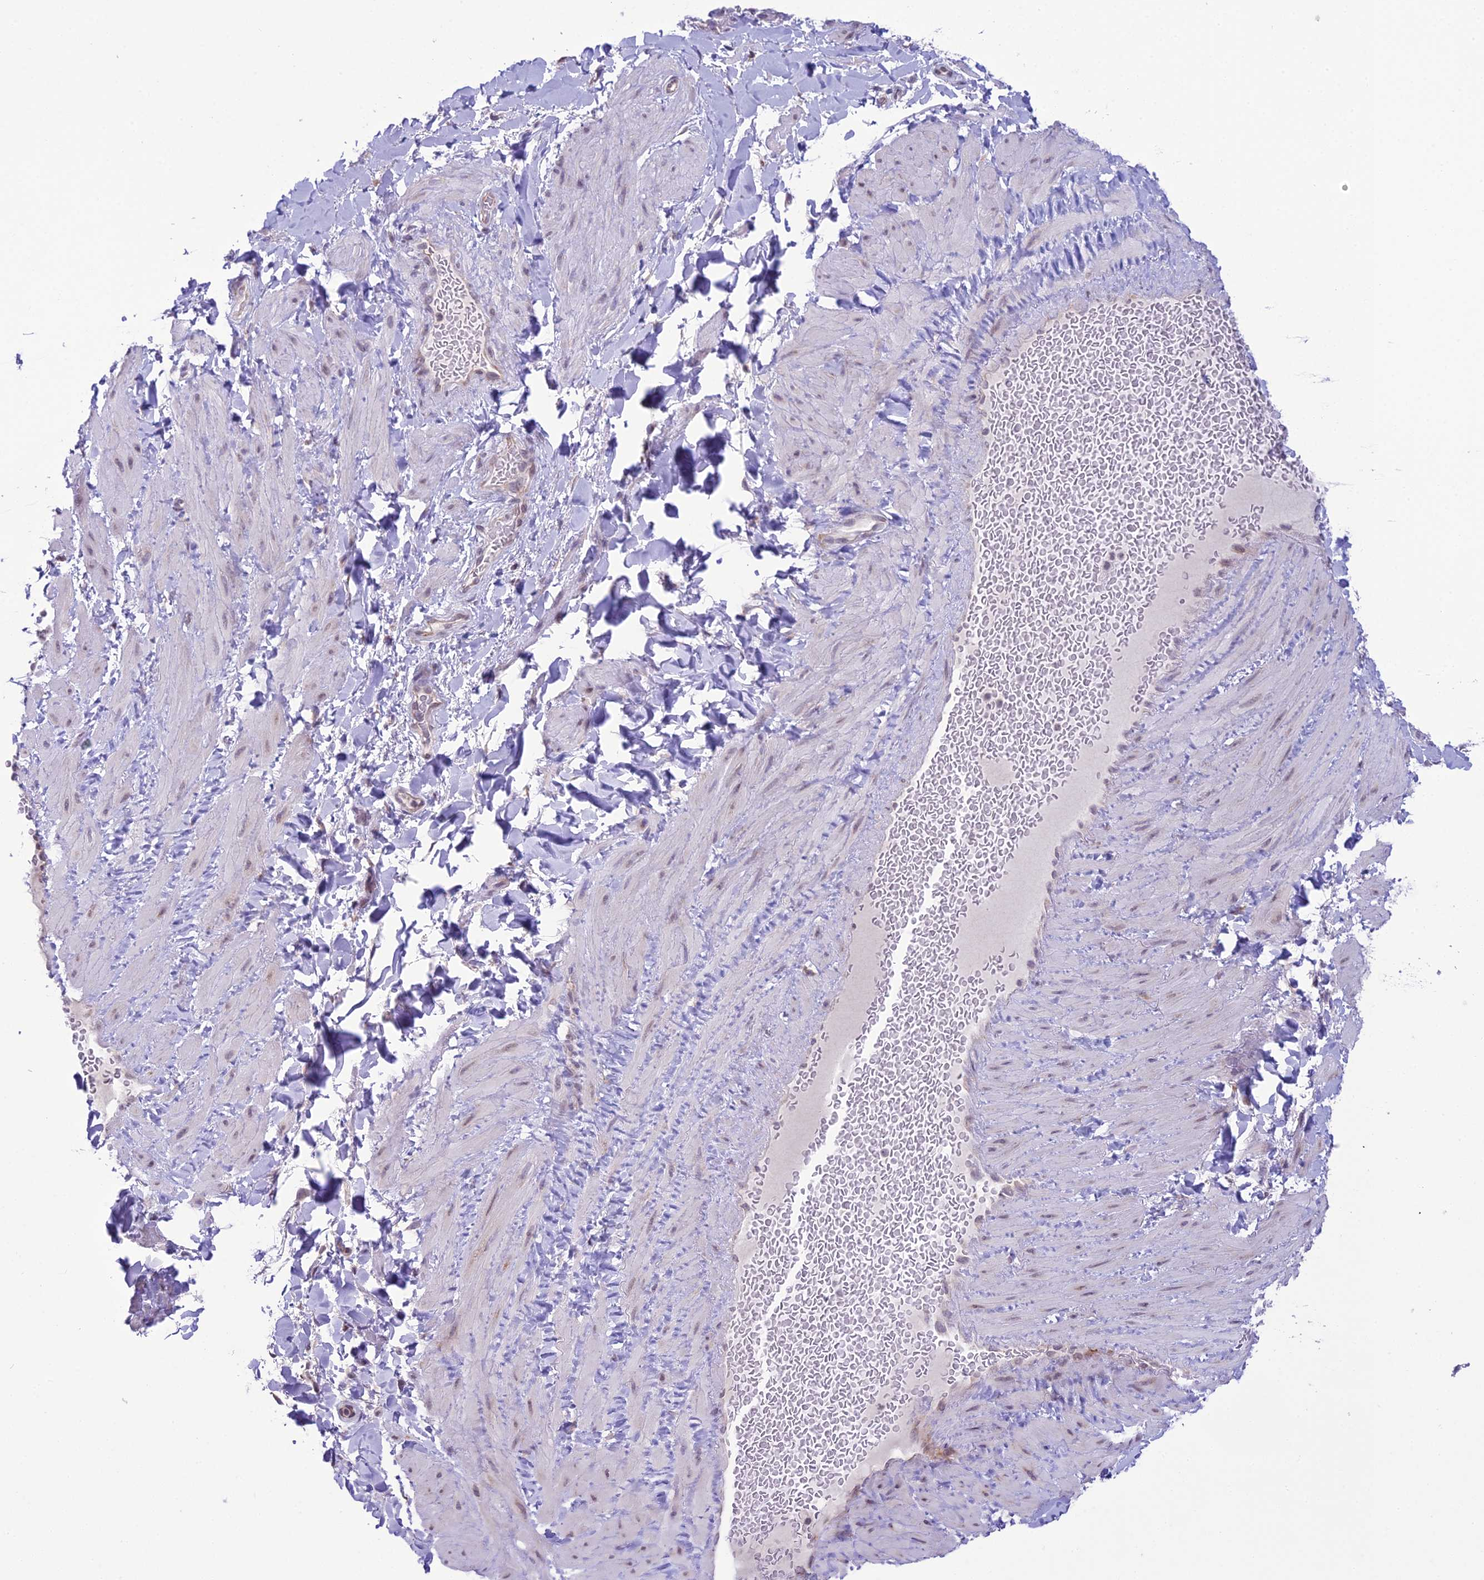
{"staining": {"intensity": "negative", "quantity": "none", "location": "none"}, "tissue": "adipose tissue", "cell_type": "Adipocytes", "image_type": "normal", "snomed": [{"axis": "morphology", "description": "Normal tissue, NOS"}, {"axis": "topography", "description": "Soft tissue"}, {"axis": "topography", "description": "Vascular tissue"}], "caption": "A micrograph of human adipose tissue is negative for staining in adipocytes. The staining is performed using DAB brown chromogen with nuclei counter-stained in using hematoxylin.", "gene": "RPS26", "patient": {"sex": "male", "age": 54}}